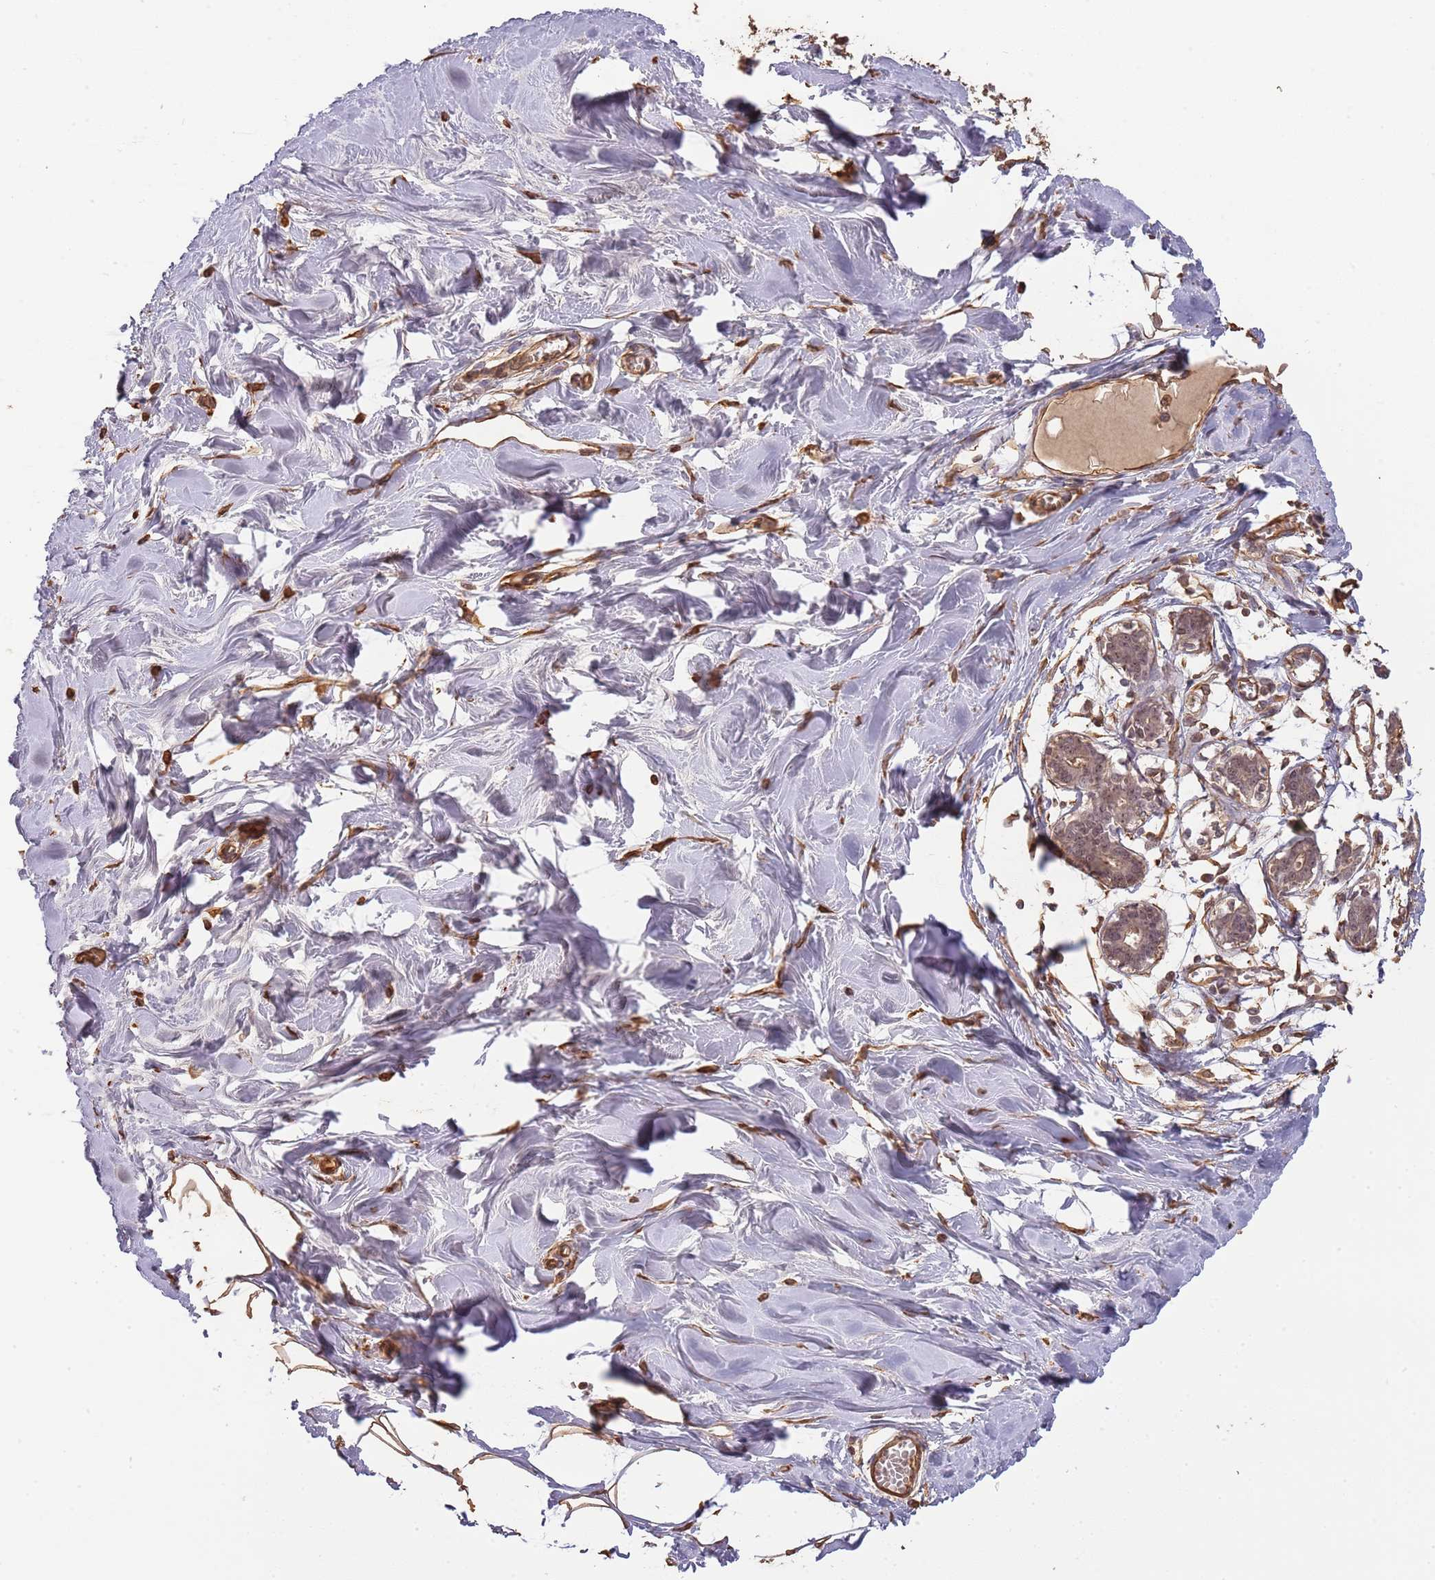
{"staining": {"intensity": "moderate", "quantity": ">75%", "location": "cytoplasmic/membranous"}, "tissue": "breast", "cell_type": "Adipocytes", "image_type": "normal", "snomed": [{"axis": "morphology", "description": "Normal tissue, NOS"}, {"axis": "topography", "description": "Breast"}], "caption": "This photomicrograph demonstrates unremarkable breast stained with immunohistochemistry (IHC) to label a protein in brown. The cytoplasmic/membranous of adipocytes show moderate positivity for the protein. Nuclei are counter-stained blue.", "gene": "SURF2", "patient": {"sex": "female", "age": 27}}